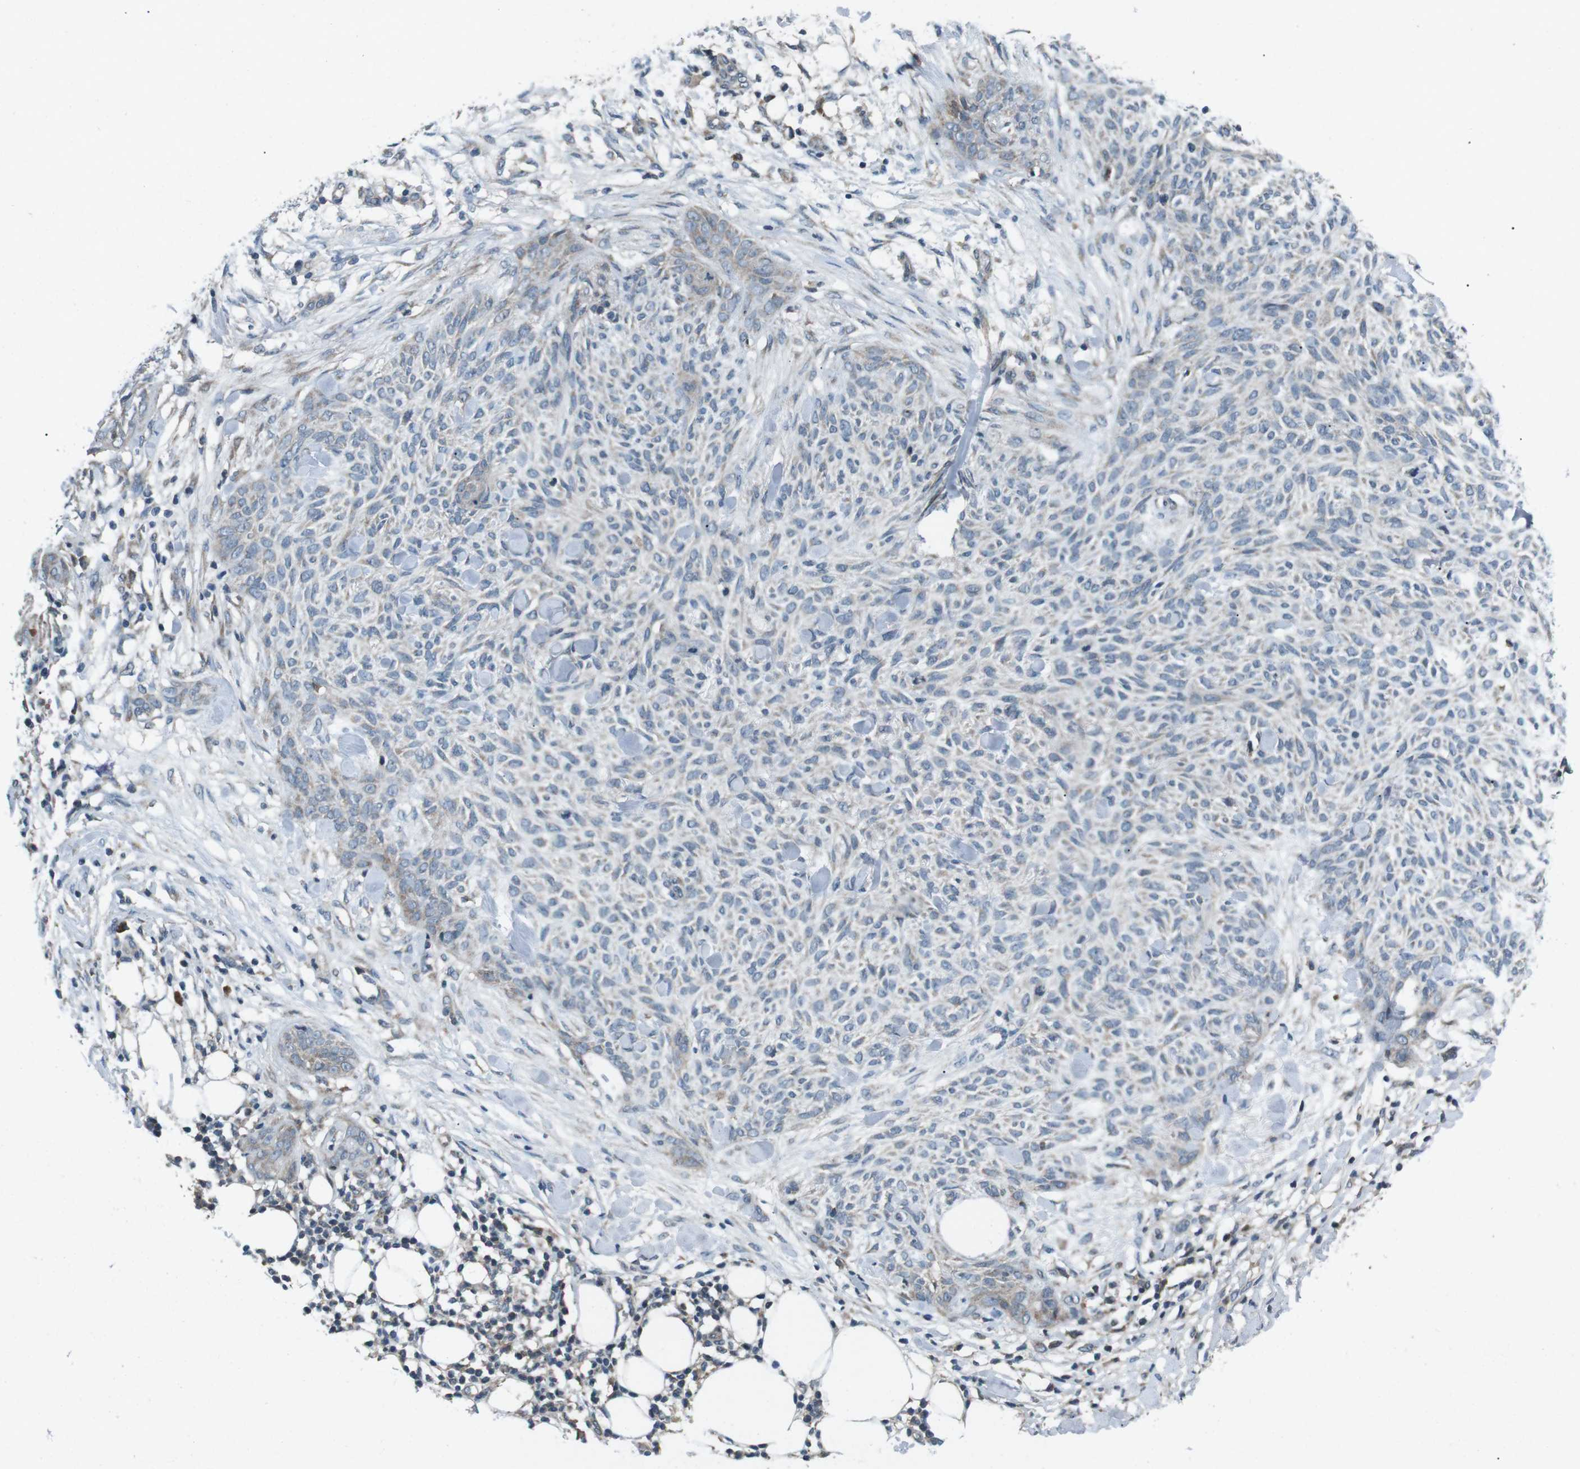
{"staining": {"intensity": "weak", "quantity": "<25%", "location": "cytoplasmic/membranous"}, "tissue": "skin cancer", "cell_type": "Tumor cells", "image_type": "cancer", "snomed": [{"axis": "morphology", "description": "Basal cell carcinoma"}, {"axis": "topography", "description": "Skin"}], "caption": "Skin cancer (basal cell carcinoma) stained for a protein using immunohistochemistry (IHC) displays no expression tumor cells.", "gene": "CDK16", "patient": {"sex": "female", "age": 84}}